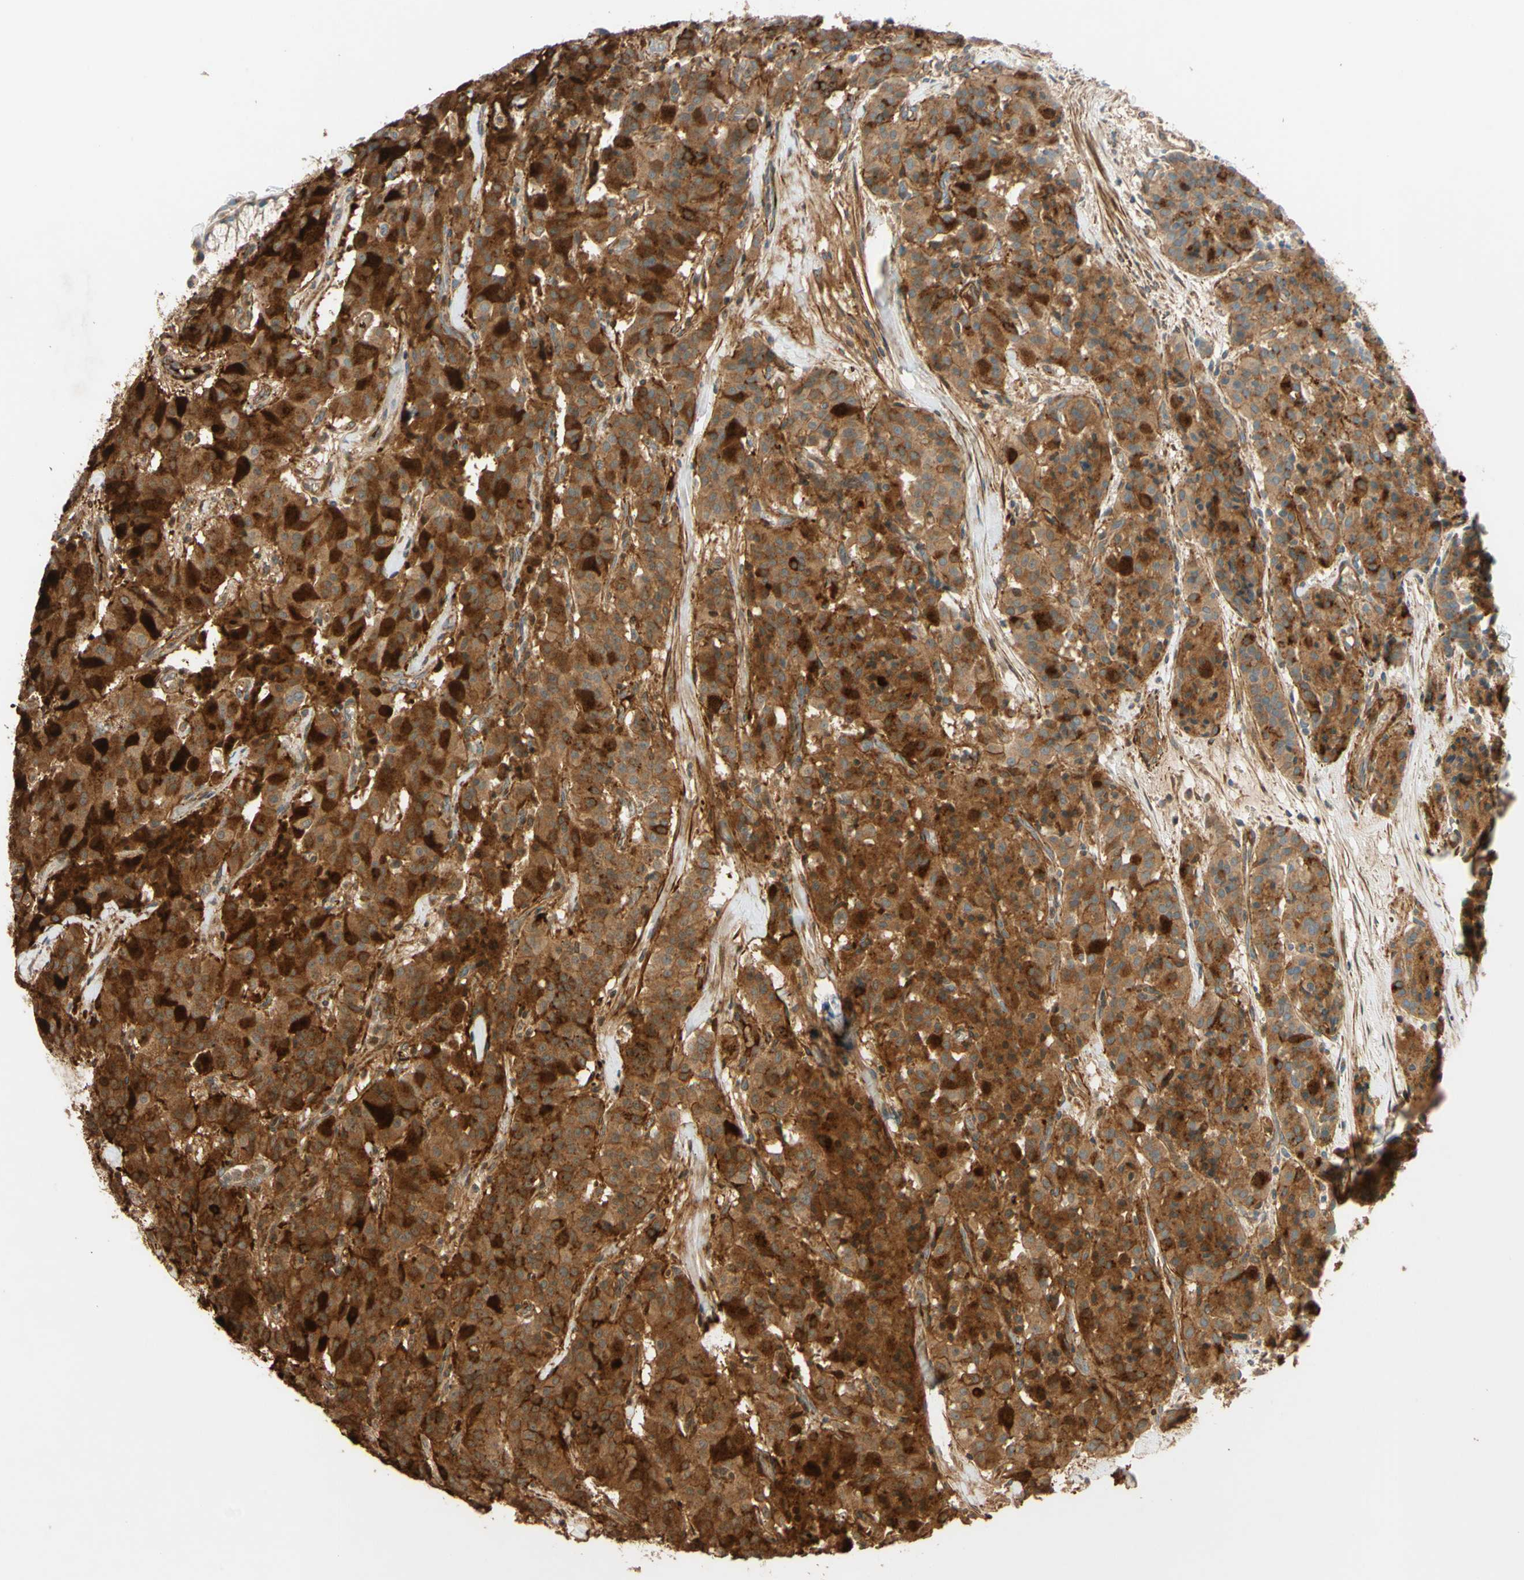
{"staining": {"intensity": "strong", "quantity": ">75%", "location": "cytoplasmic/membranous"}, "tissue": "carcinoid", "cell_type": "Tumor cells", "image_type": "cancer", "snomed": [{"axis": "morphology", "description": "Carcinoid, malignant, NOS"}, {"axis": "topography", "description": "Lung"}], "caption": "A brown stain shows strong cytoplasmic/membranous expression of a protein in malignant carcinoid tumor cells.", "gene": "ADAM17", "patient": {"sex": "male", "age": 30}}